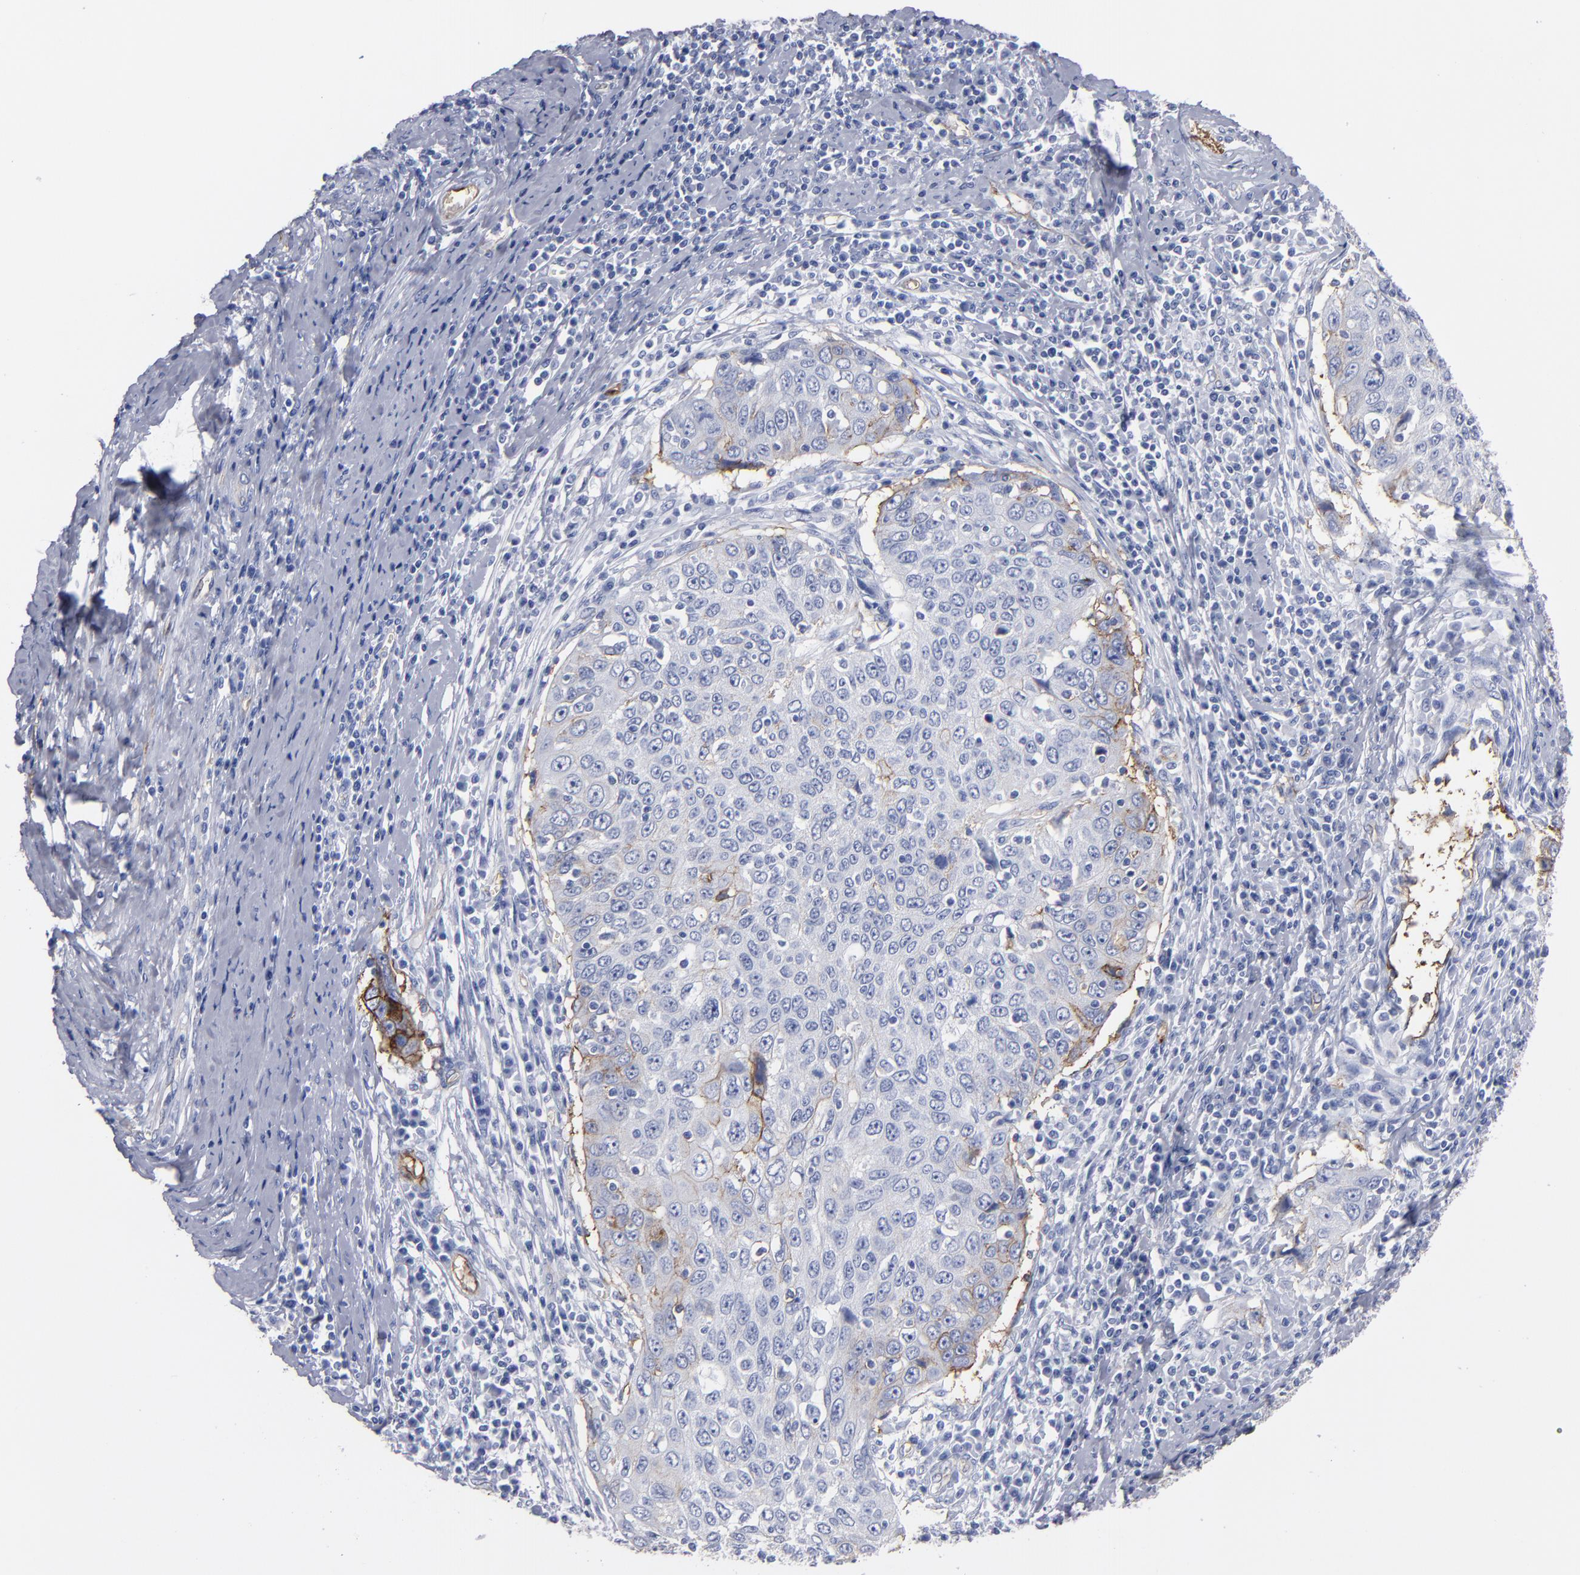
{"staining": {"intensity": "weak", "quantity": "<25%", "location": "cytoplasmic/membranous"}, "tissue": "cervical cancer", "cell_type": "Tumor cells", "image_type": "cancer", "snomed": [{"axis": "morphology", "description": "Squamous cell carcinoma, NOS"}, {"axis": "topography", "description": "Cervix"}], "caption": "A histopathology image of cervical cancer stained for a protein demonstrates no brown staining in tumor cells.", "gene": "TM4SF1", "patient": {"sex": "female", "age": 53}}